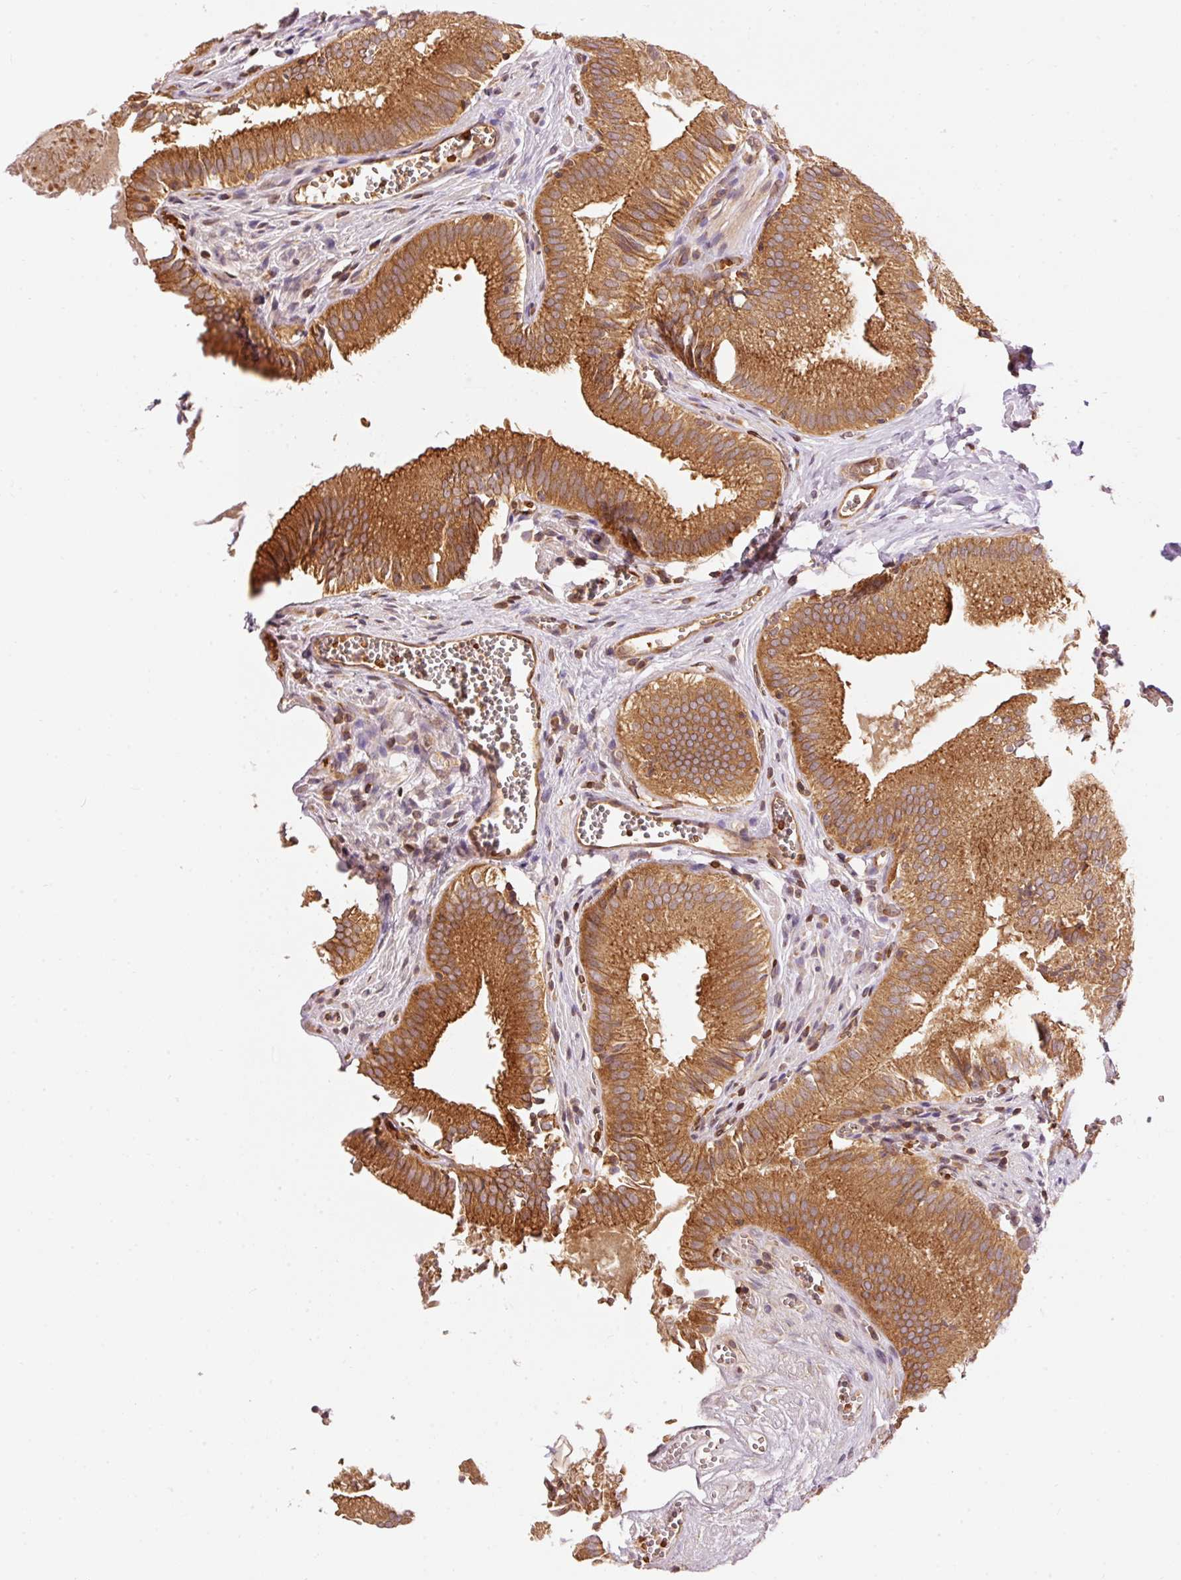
{"staining": {"intensity": "strong", "quantity": ">75%", "location": "cytoplasmic/membranous"}, "tissue": "gallbladder", "cell_type": "Glandular cells", "image_type": "normal", "snomed": [{"axis": "morphology", "description": "Normal tissue, NOS"}, {"axis": "topography", "description": "Gallbladder"}, {"axis": "topography", "description": "Peripheral nerve tissue"}], "caption": "Immunohistochemistry (IHC) histopathology image of normal gallbladder: human gallbladder stained using immunohistochemistry (IHC) exhibits high levels of strong protein expression localized specifically in the cytoplasmic/membranous of glandular cells, appearing as a cytoplasmic/membranous brown color.", "gene": "ADCY4", "patient": {"sex": "male", "age": 17}}